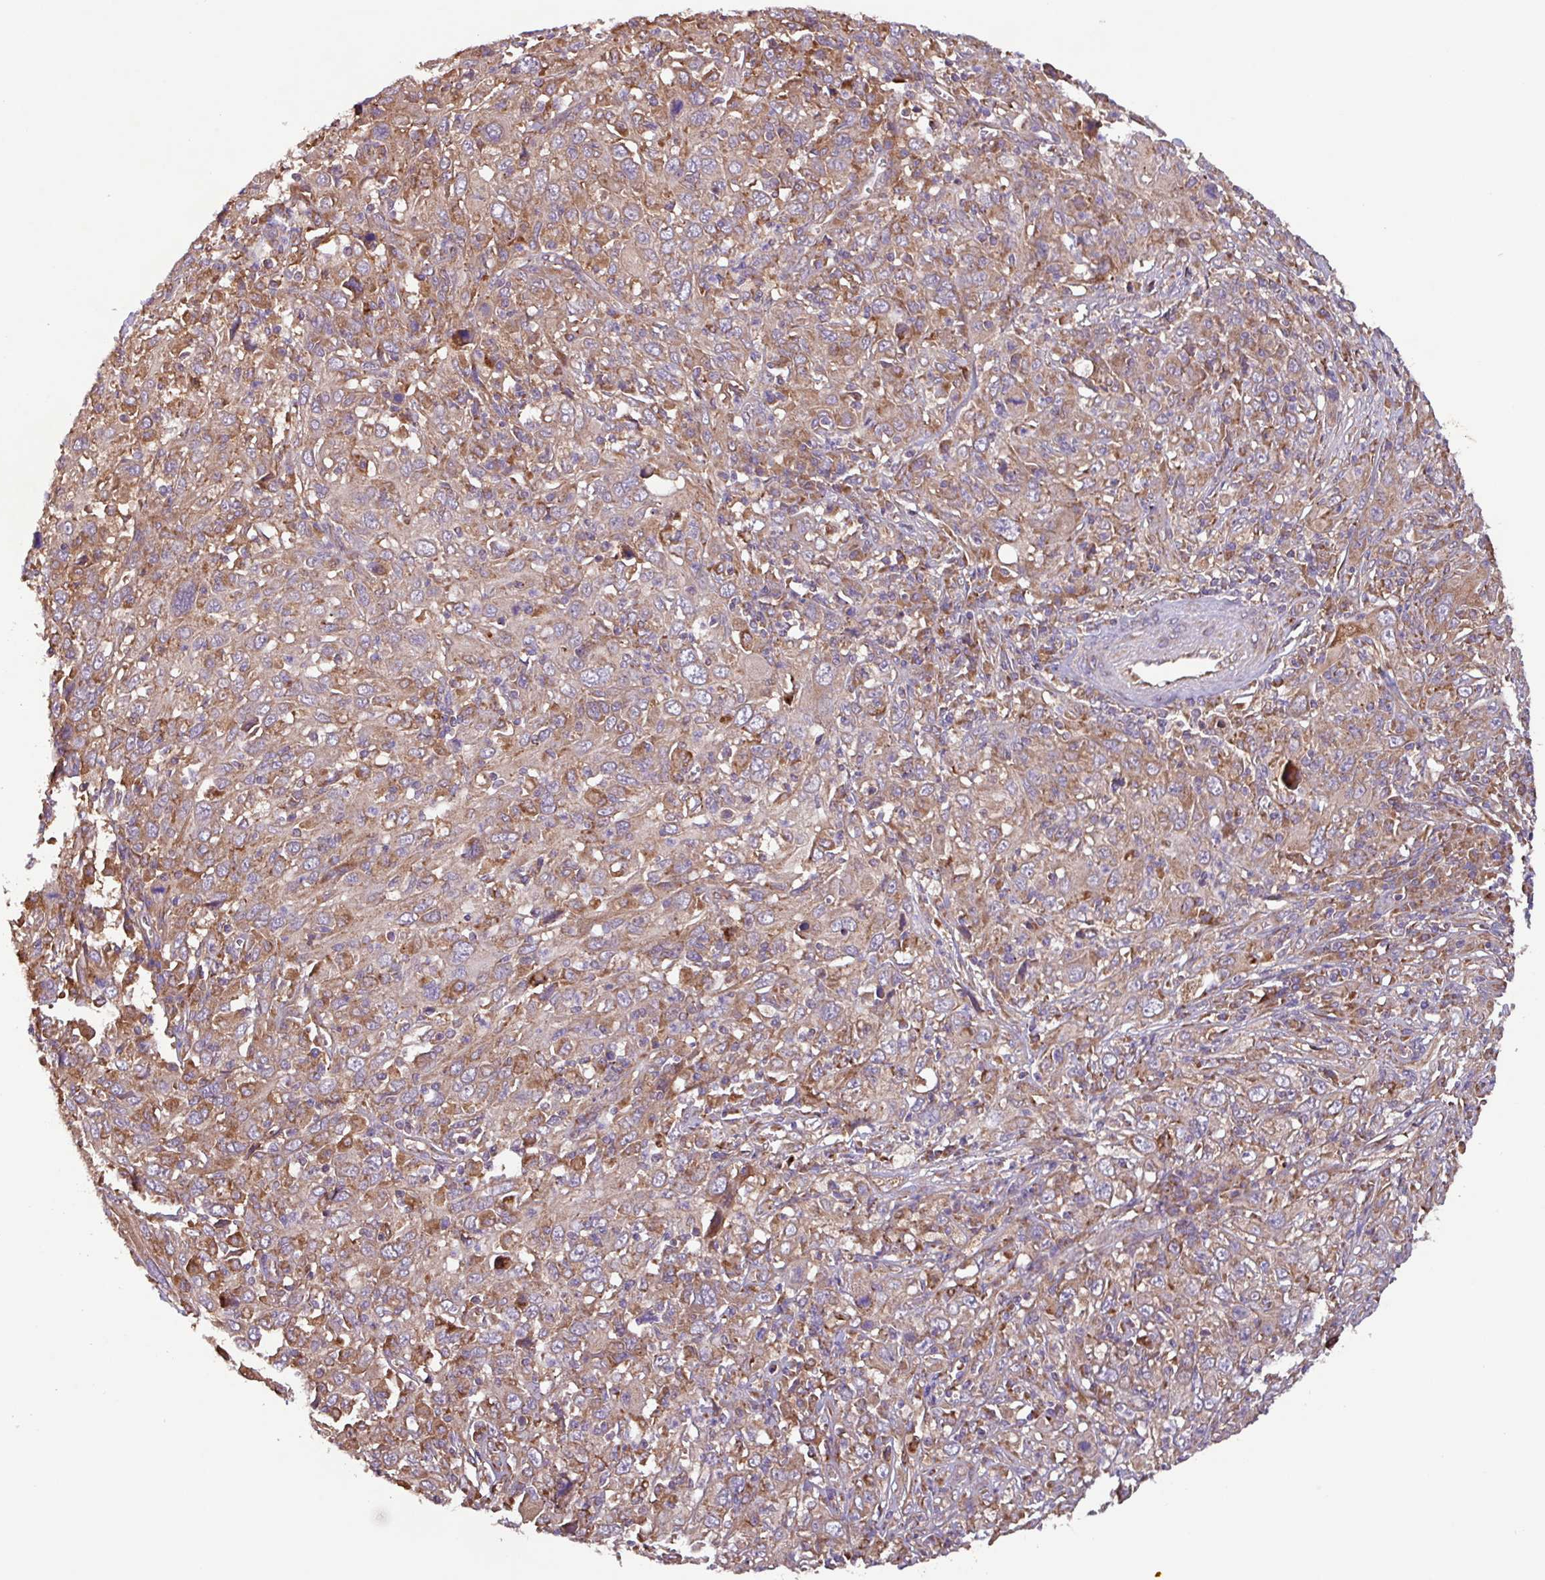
{"staining": {"intensity": "moderate", "quantity": ">75%", "location": "cytoplasmic/membranous"}, "tissue": "cervical cancer", "cell_type": "Tumor cells", "image_type": "cancer", "snomed": [{"axis": "morphology", "description": "Squamous cell carcinoma, NOS"}, {"axis": "topography", "description": "Cervix"}], "caption": "Immunohistochemical staining of human squamous cell carcinoma (cervical) shows medium levels of moderate cytoplasmic/membranous expression in approximately >75% of tumor cells.", "gene": "PTPRQ", "patient": {"sex": "female", "age": 46}}